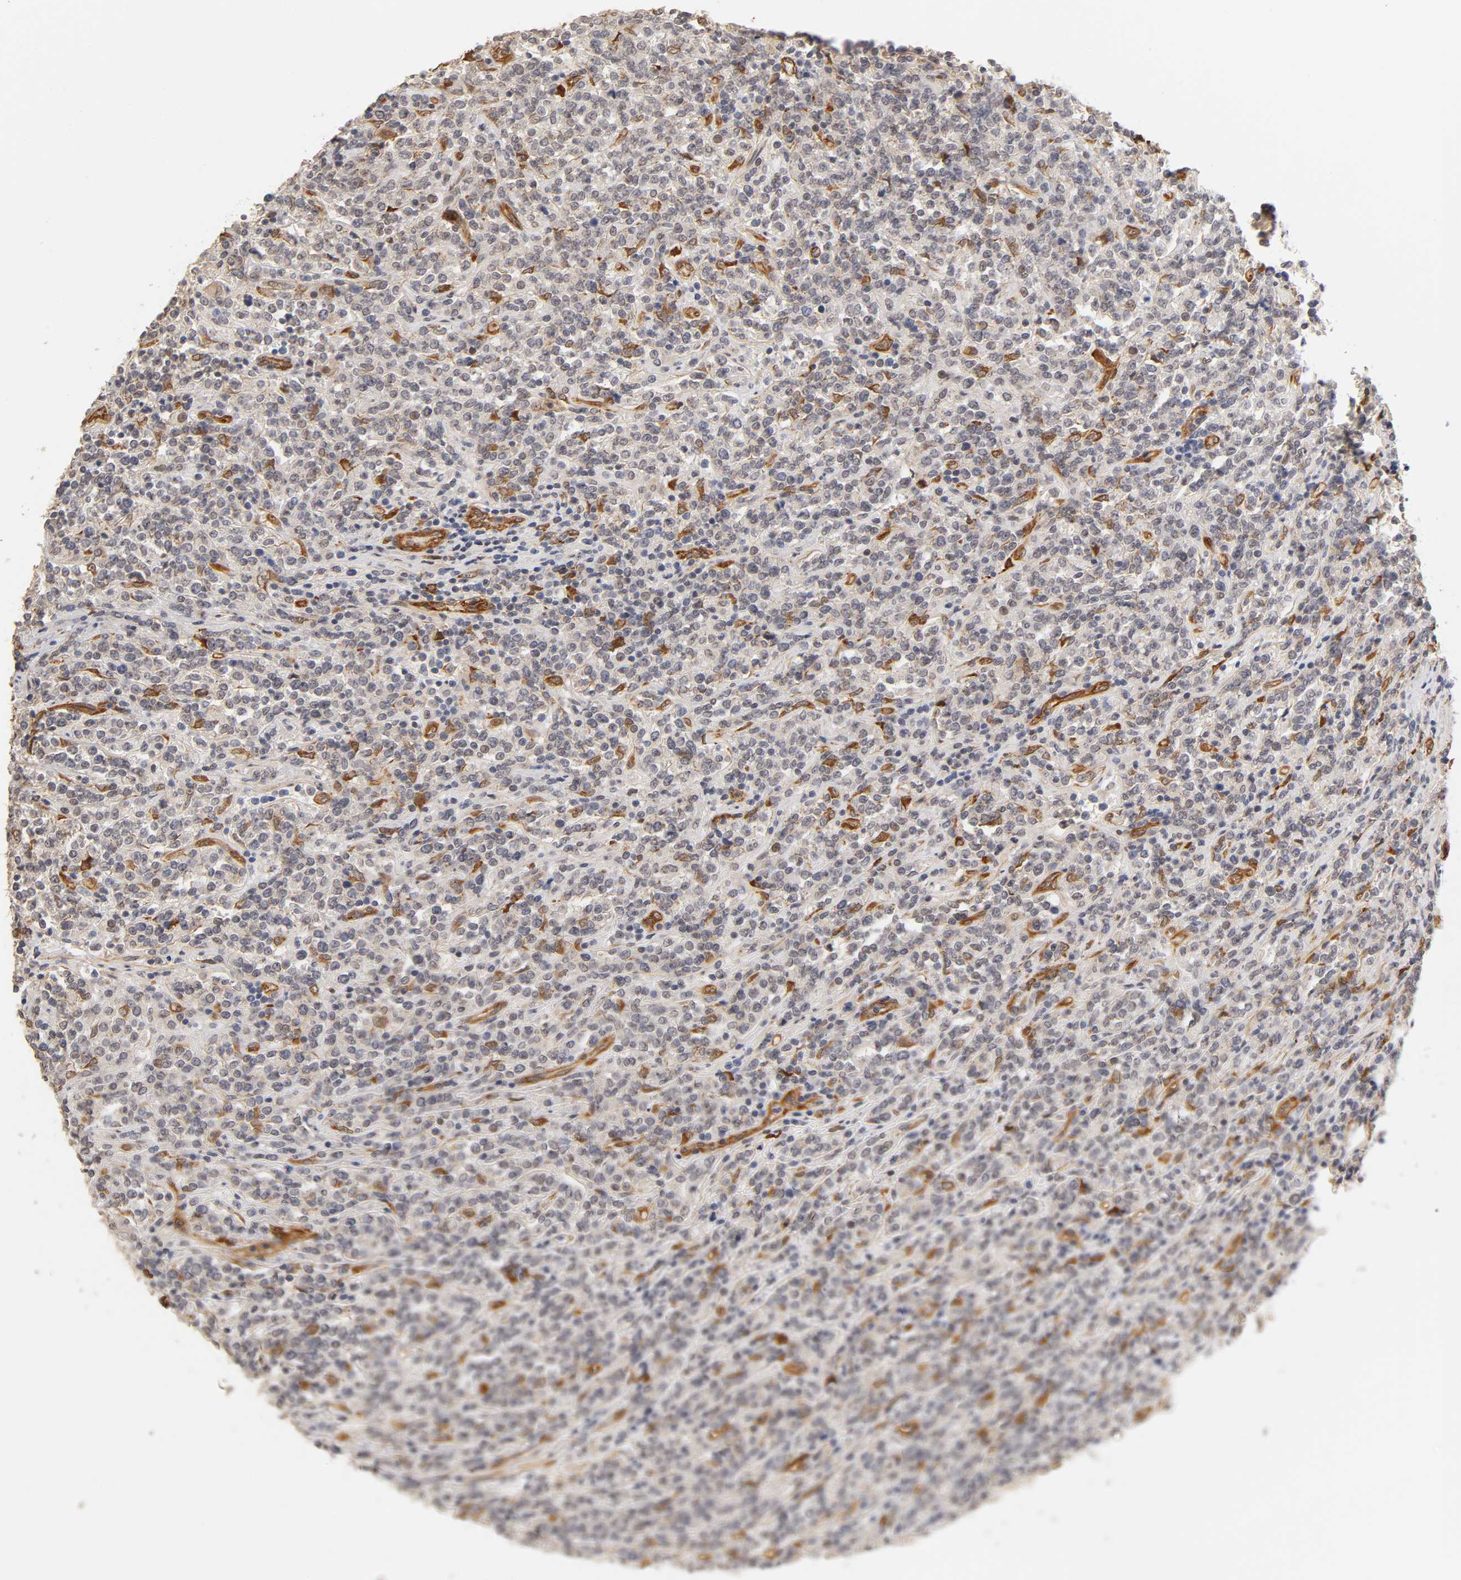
{"staining": {"intensity": "weak", "quantity": "25%-75%", "location": "cytoplasmic/membranous"}, "tissue": "lymphoma", "cell_type": "Tumor cells", "image_type": "cancer", "snomed": [{"axis": "morphology", "description": "Malignant lymphoma, non-Hodgkin's type, High grade"}, {"axis": "topography", "description": "Soft tissue"}], "caption": "Human lymphoma stained for a protein (brown) shows weak cytoplasmic/membranous positive staining in about 25%-75% of tumor cells.", "gene": "LAMB1", "patient": {"sex": "male", "age": 18}}